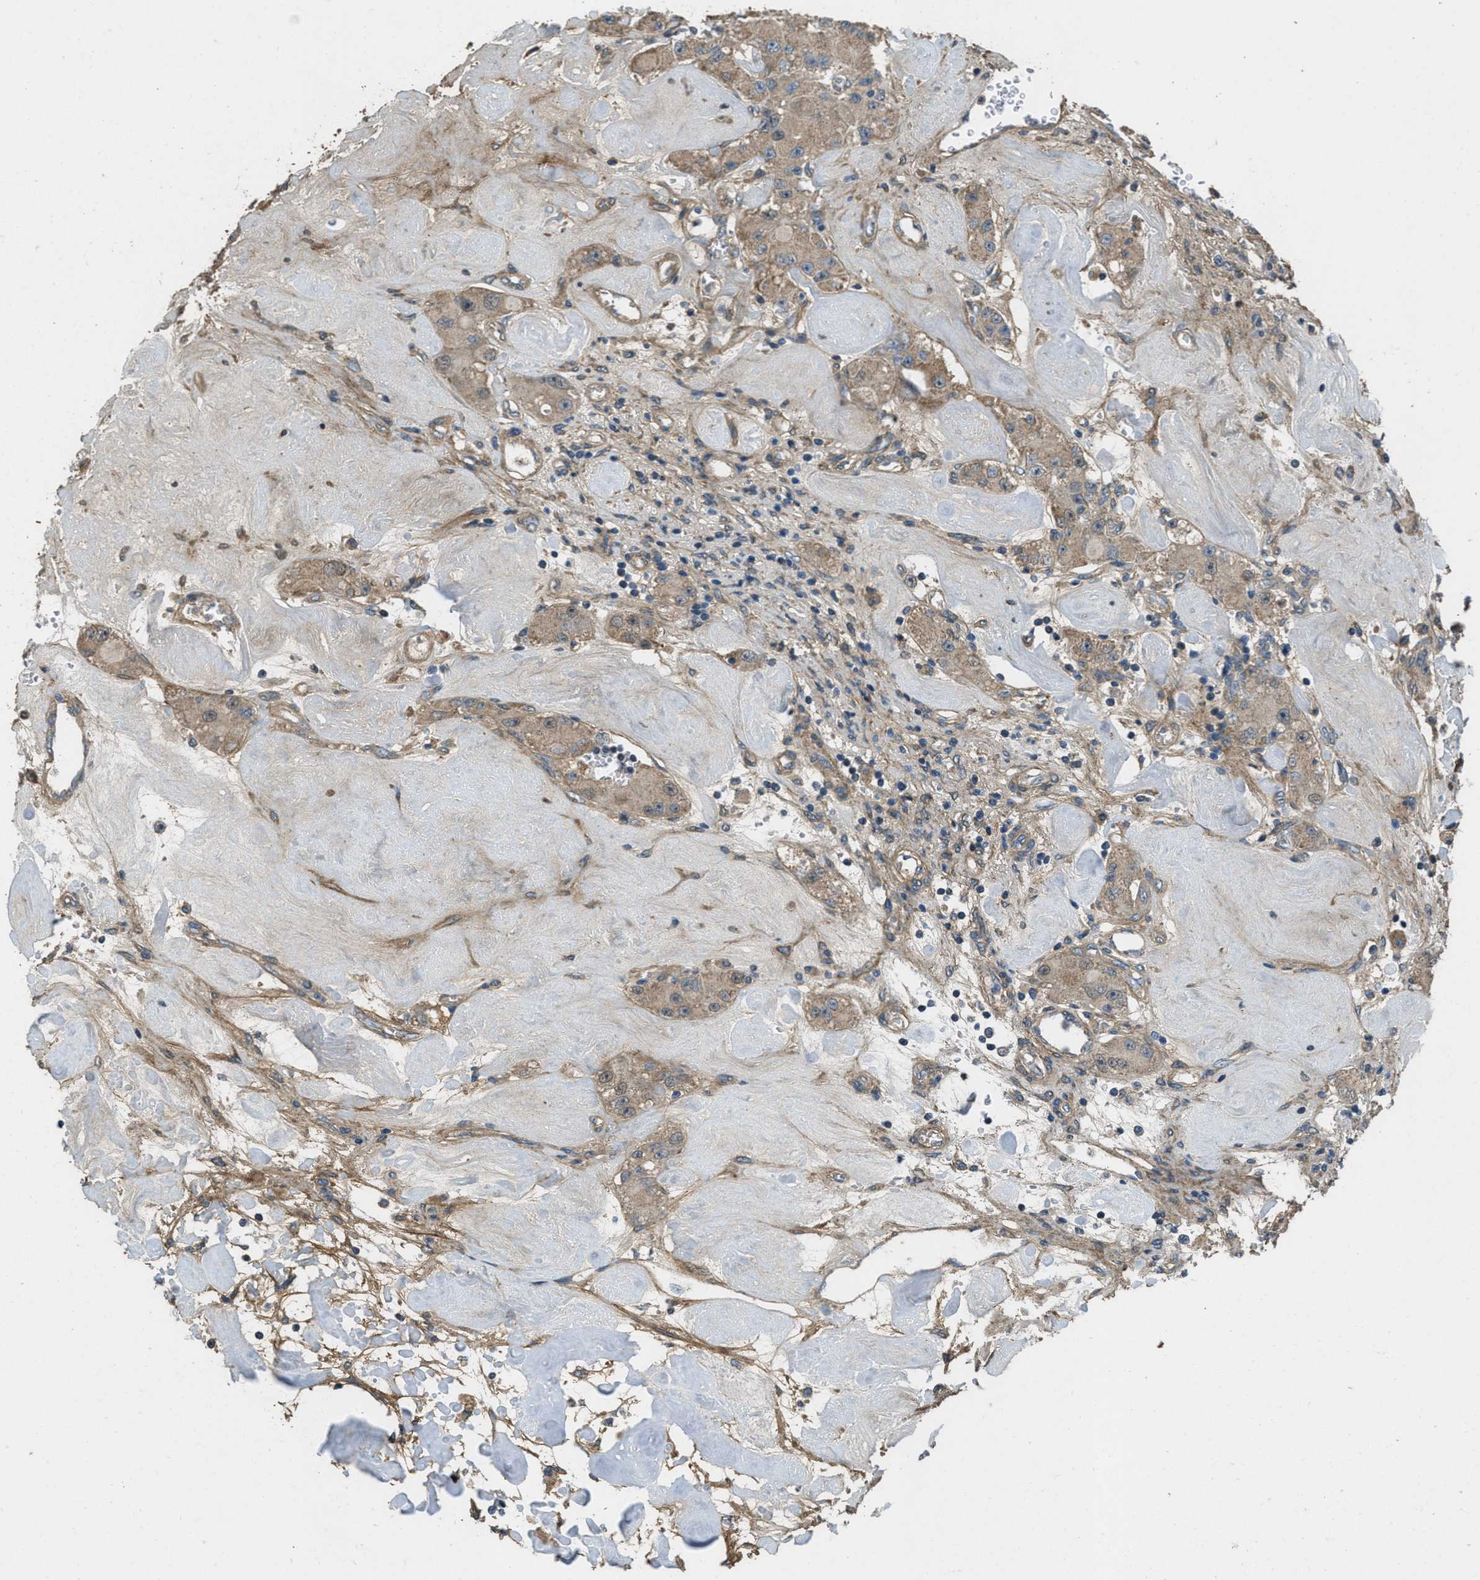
{"staining": {"intensity": "weak", "quantity": ">75%", "location": "cytoplasmic/membranous"}, "tissue": "carcinoid", "cell_type": "Tumor cells", "image_type": "cancer", "snomed": [{"axis": "morphology", "description": "Carcinoid, malignant, NOS"}, {"axis": "topography", "description": "Pancreas"}], "caption": "Carcinoid (malignant) was stained to show a protein in brown. There is low levels of weak cytoplasmic/membranous expression in approximately >75% of tumor cells.", "gene": "THBS2", "patient": {"sex": "male", "age": 41}}